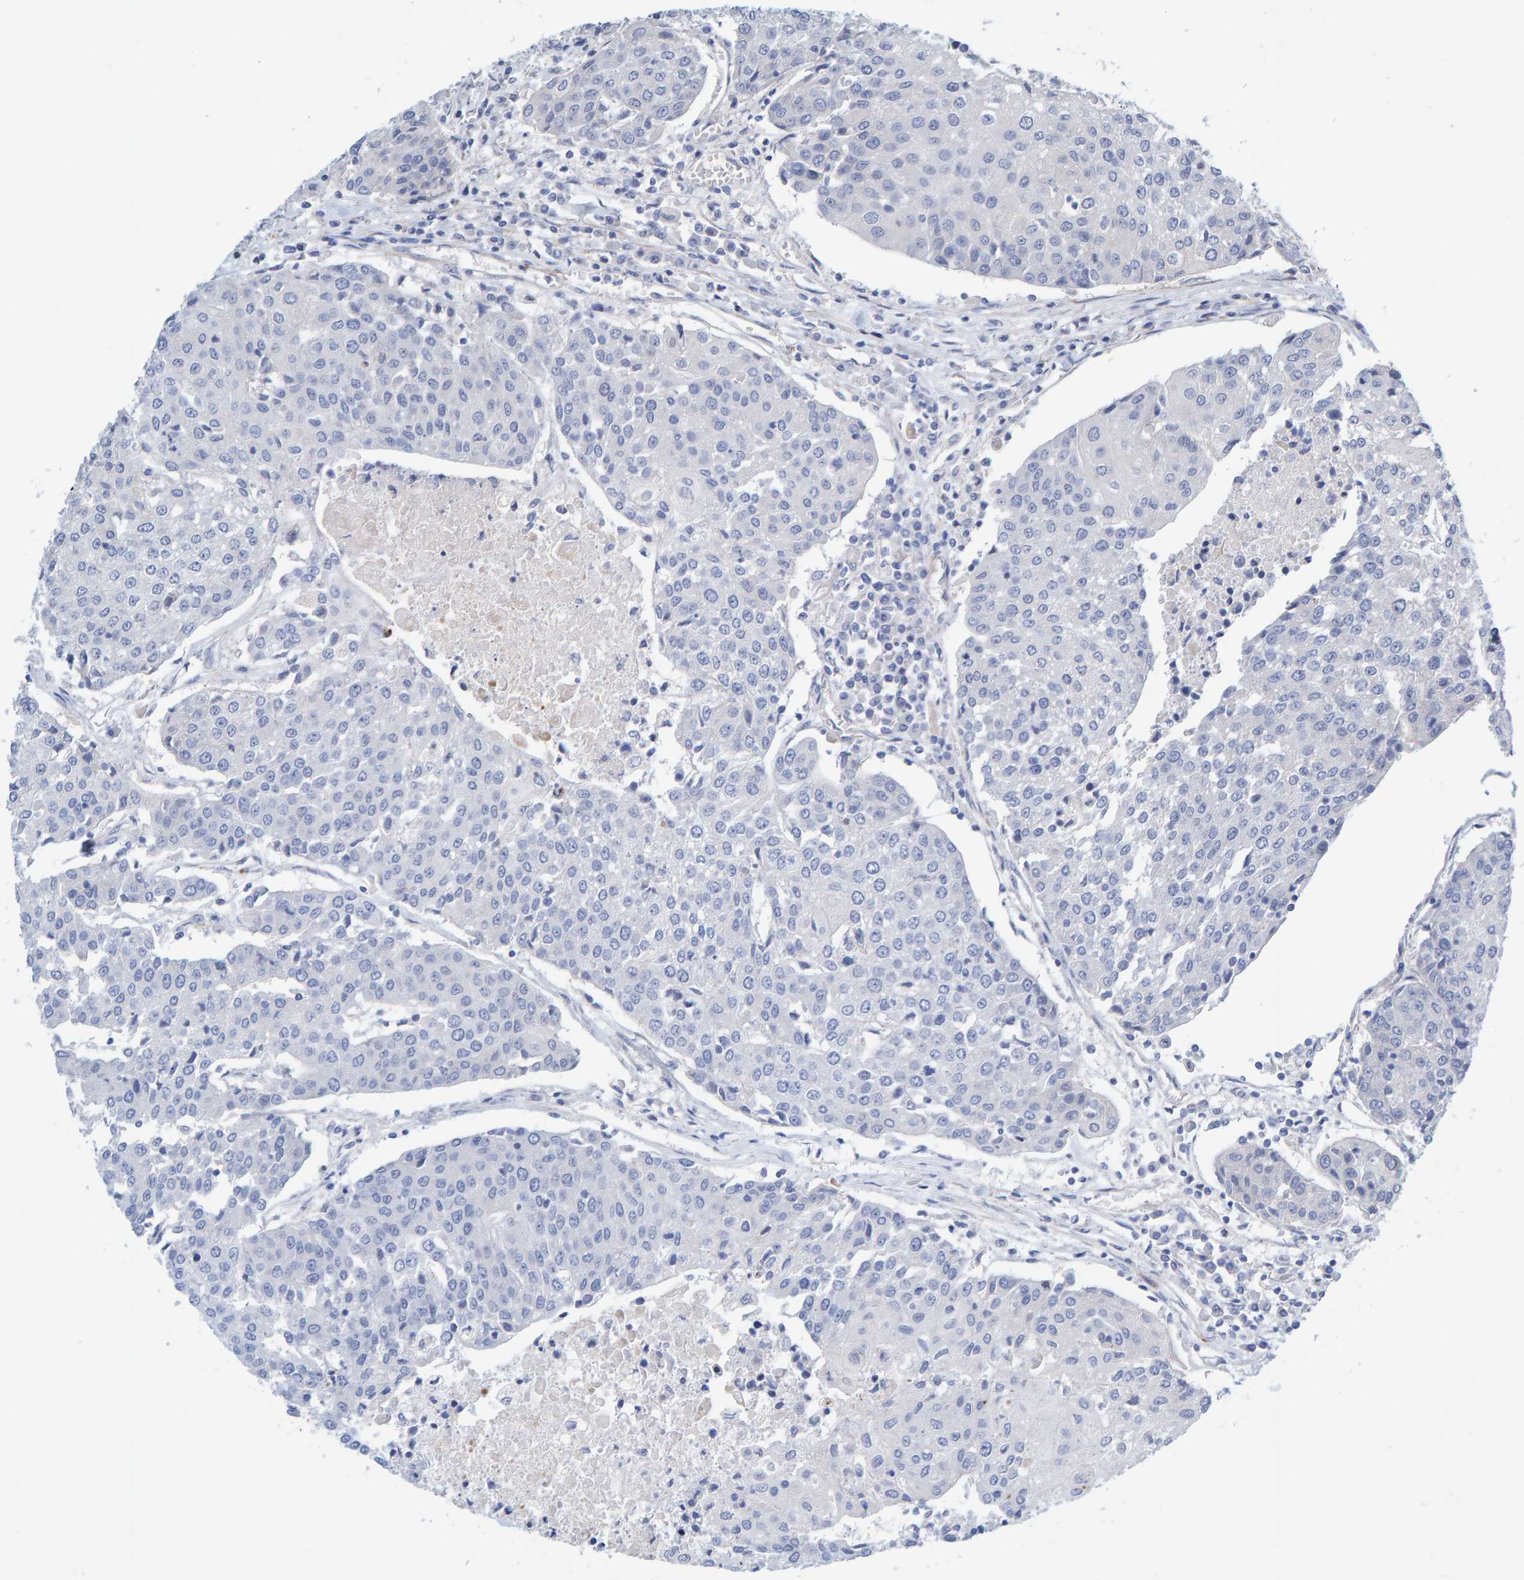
{"staining": {"intensity": "negative", "quantity": "none", "location": "none"}, "tissue": "urothelial cancer", "cell_type": "Tumor cells", "image_type": "cancer", "snomed": [{"axis": "morphology", "description": "Urothelial carcinoma, High grade"}, {"axis": "topography", "description": "Urinary bladder"}], "caption": "There is no significant expression in tumor cells of urothelial cancer.", "gene": "POLG2", "patient": {"sex": "female", "age": 85}}